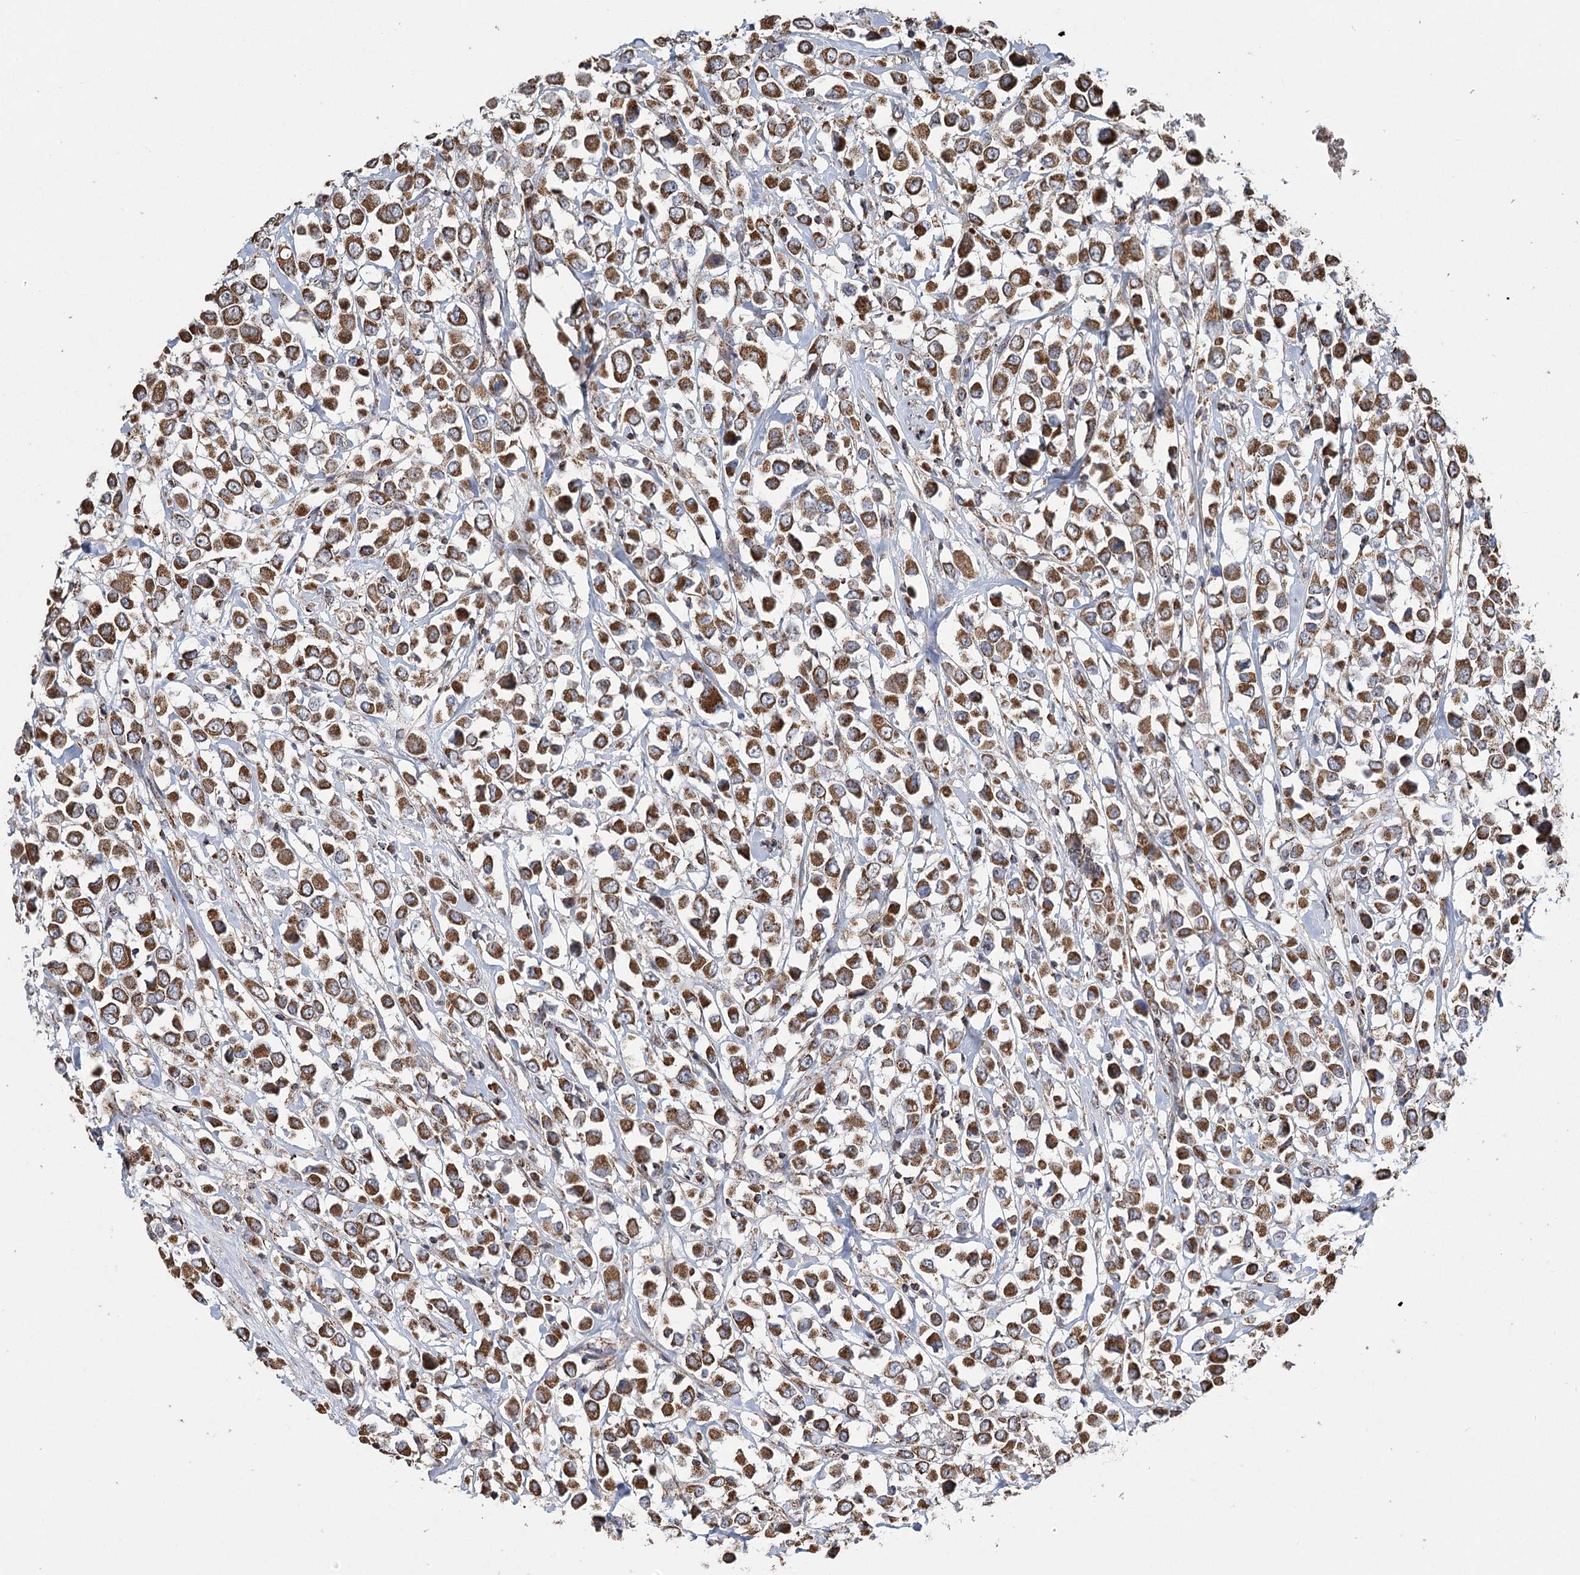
{"staining": {"intensity": "strong", "quantity": ">75%", "location": "cytoplasmic/membranous"}, "tissue": "breast cancer", "cell_type": "Tumor cells", "image_type": "cancer", "snomed": [{"axis": "morphology", "description": "Duct carcinoma"}, {"axis": "topography", "description": "Breast"}], "caption": "This micrograph demonstrates immunohistochemistry staining of human breast cancer (invasive ductal carcinoma), with high strong cytoplasmic/membranous staining in approximately >75% of tumor cells.", "gene": "RANBP3L", "patient": {"sex": "female", "age": 61}}